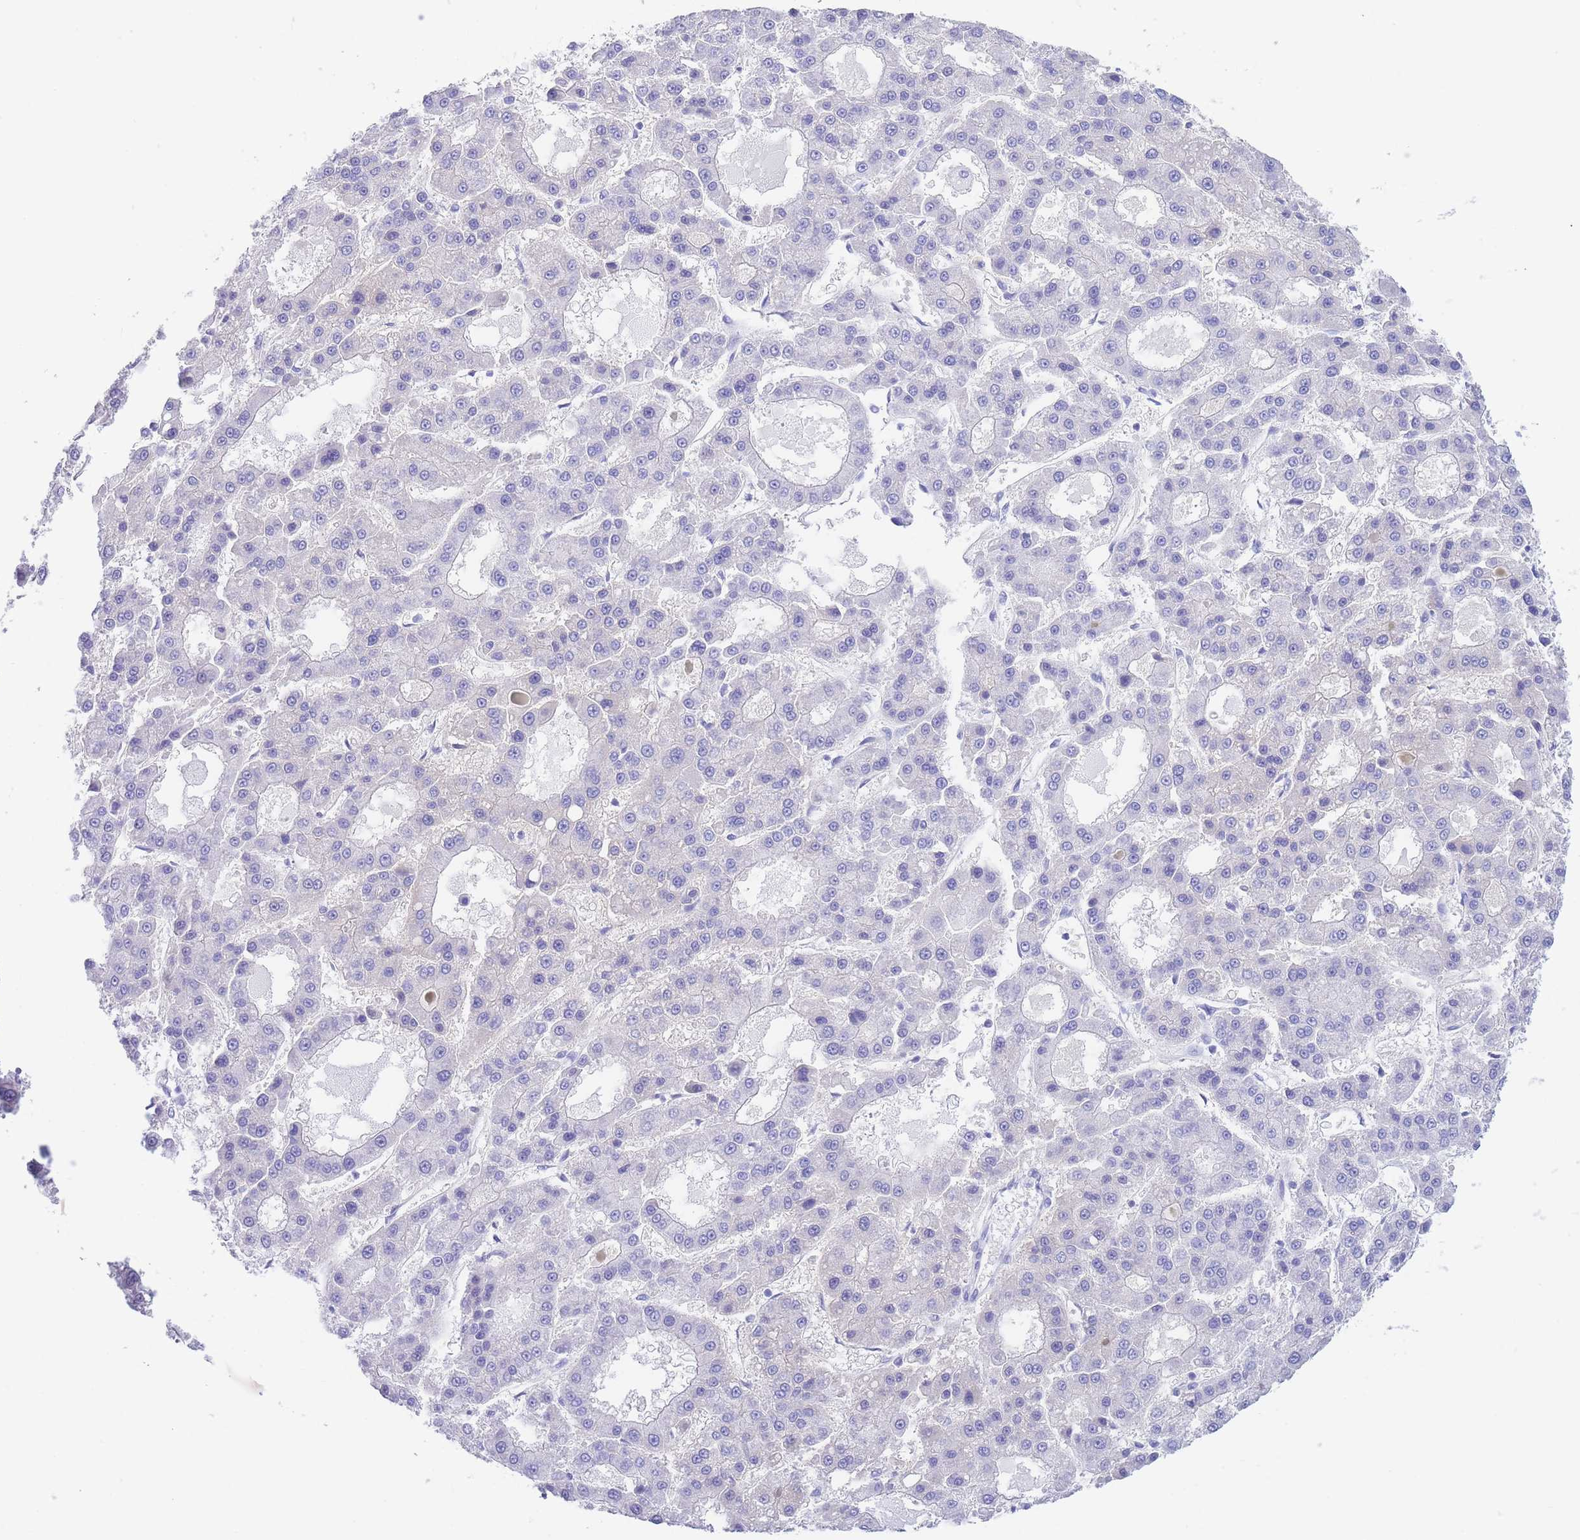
{"staining": {"intensity": "negative", "quantity": "none", "location": "none"}, "tissue": "liver cancer", "cell_type": "Tumor cells", "image_type": "cancer", "snomed": [{"axis": "morphology", "description": "Carcinoma, Hepatocellular, NOS"}, {"axis": "topography", "description": "Liver"}], "caption": "Immunohistochemistry micrograph of human liver hepatocellular carcinoma stained for a protein (brown), which displays no expression in tumor cells.", "gene": "SLCO1B3", "patient": {"sex": "male", "age": 70}}